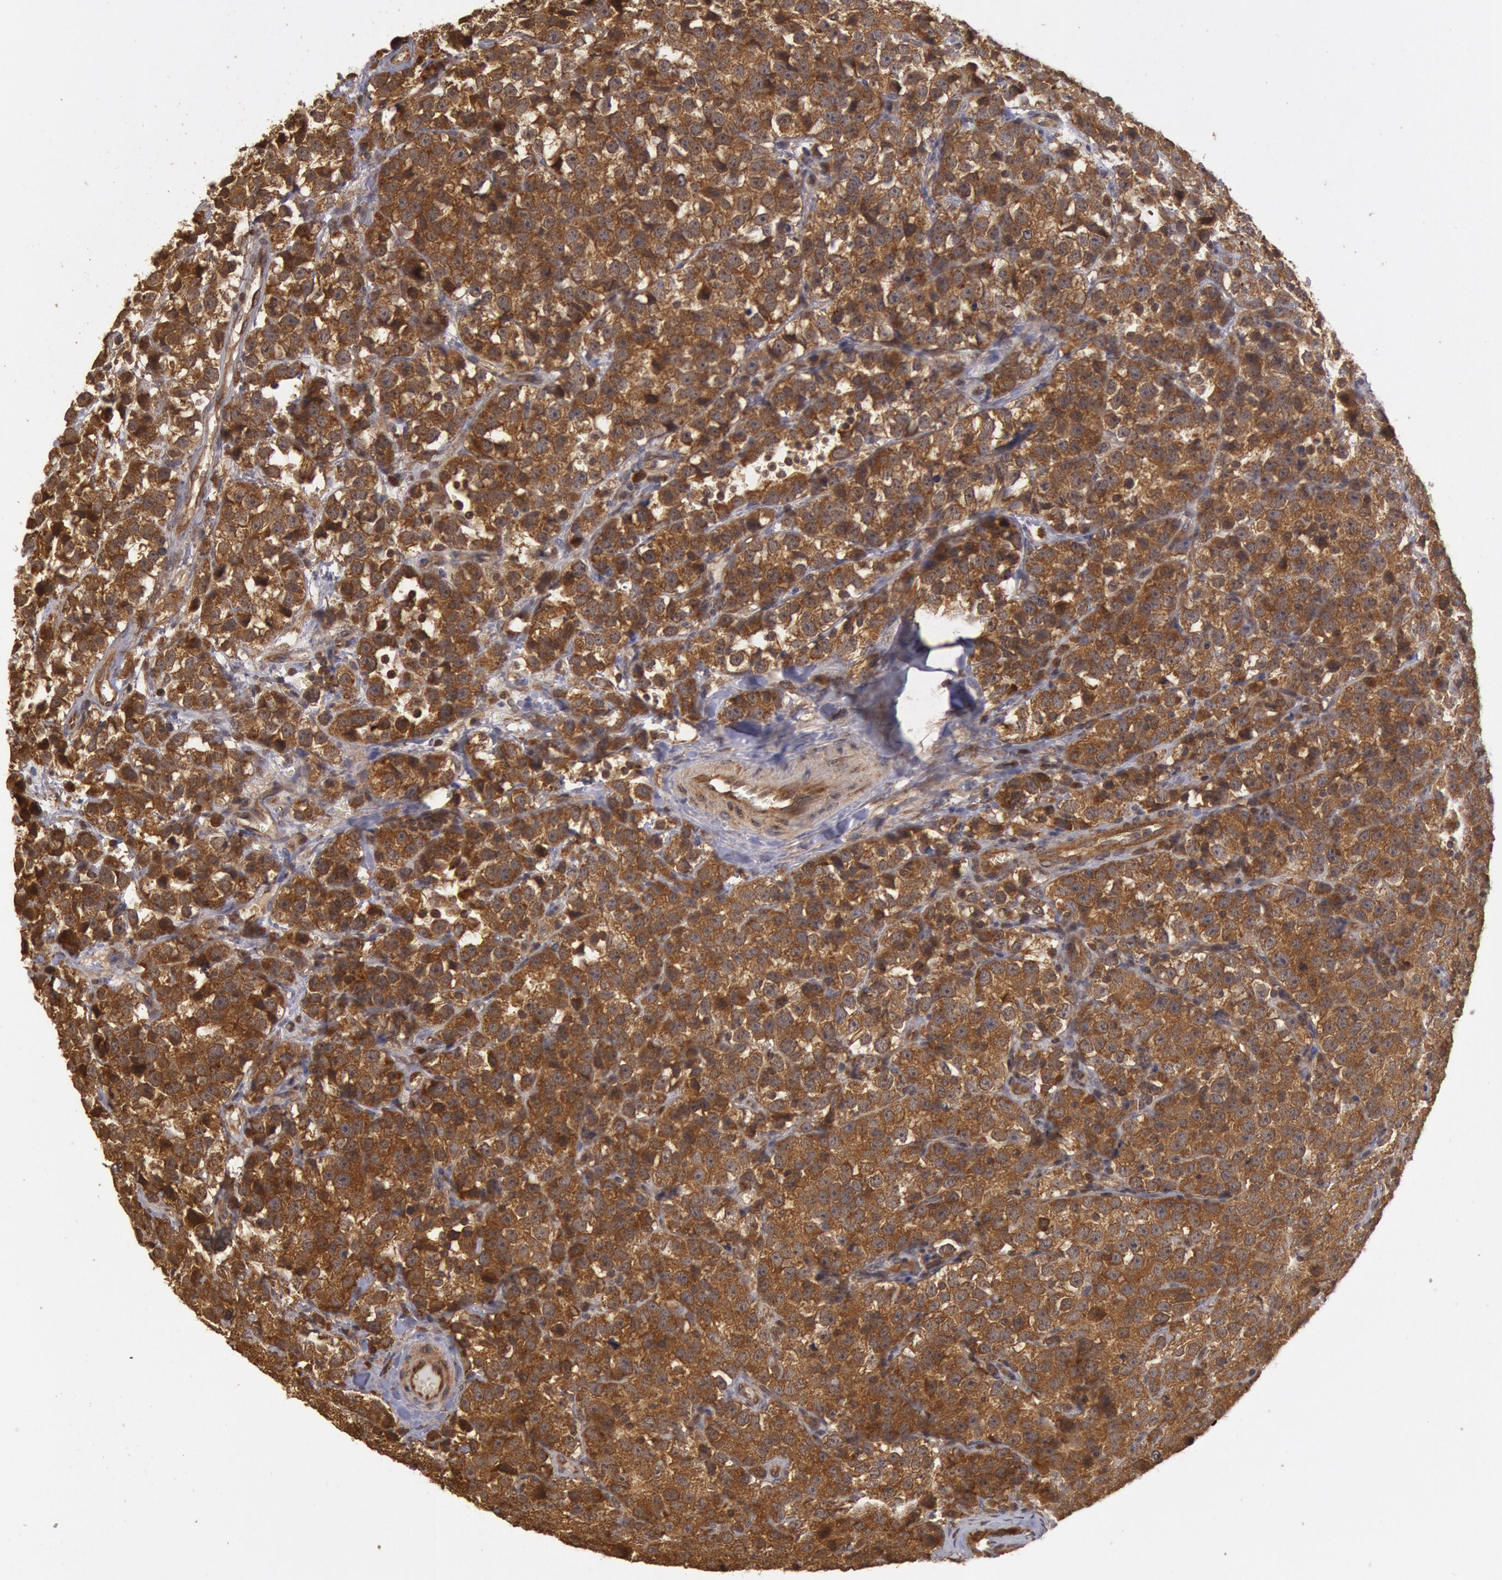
{"staining": {"intensity": "moderate", "quantity": ">75%", "location": "cytoplasmic/membranous"}, "tissue": "testis cancer", "cell_type": "Tumor cells", "image_type": "cancer", "snomed": [{"axis": "morphology", "description": "Seminoma, NOS"}, {"axis": "topography", "description": "Testis"}], "caption": "Seminoma (testis) stained with a protein marker shows moderate staining in tumor cells.", "gene": "USP14", "patient": {"sex": "male", "age": 25}}